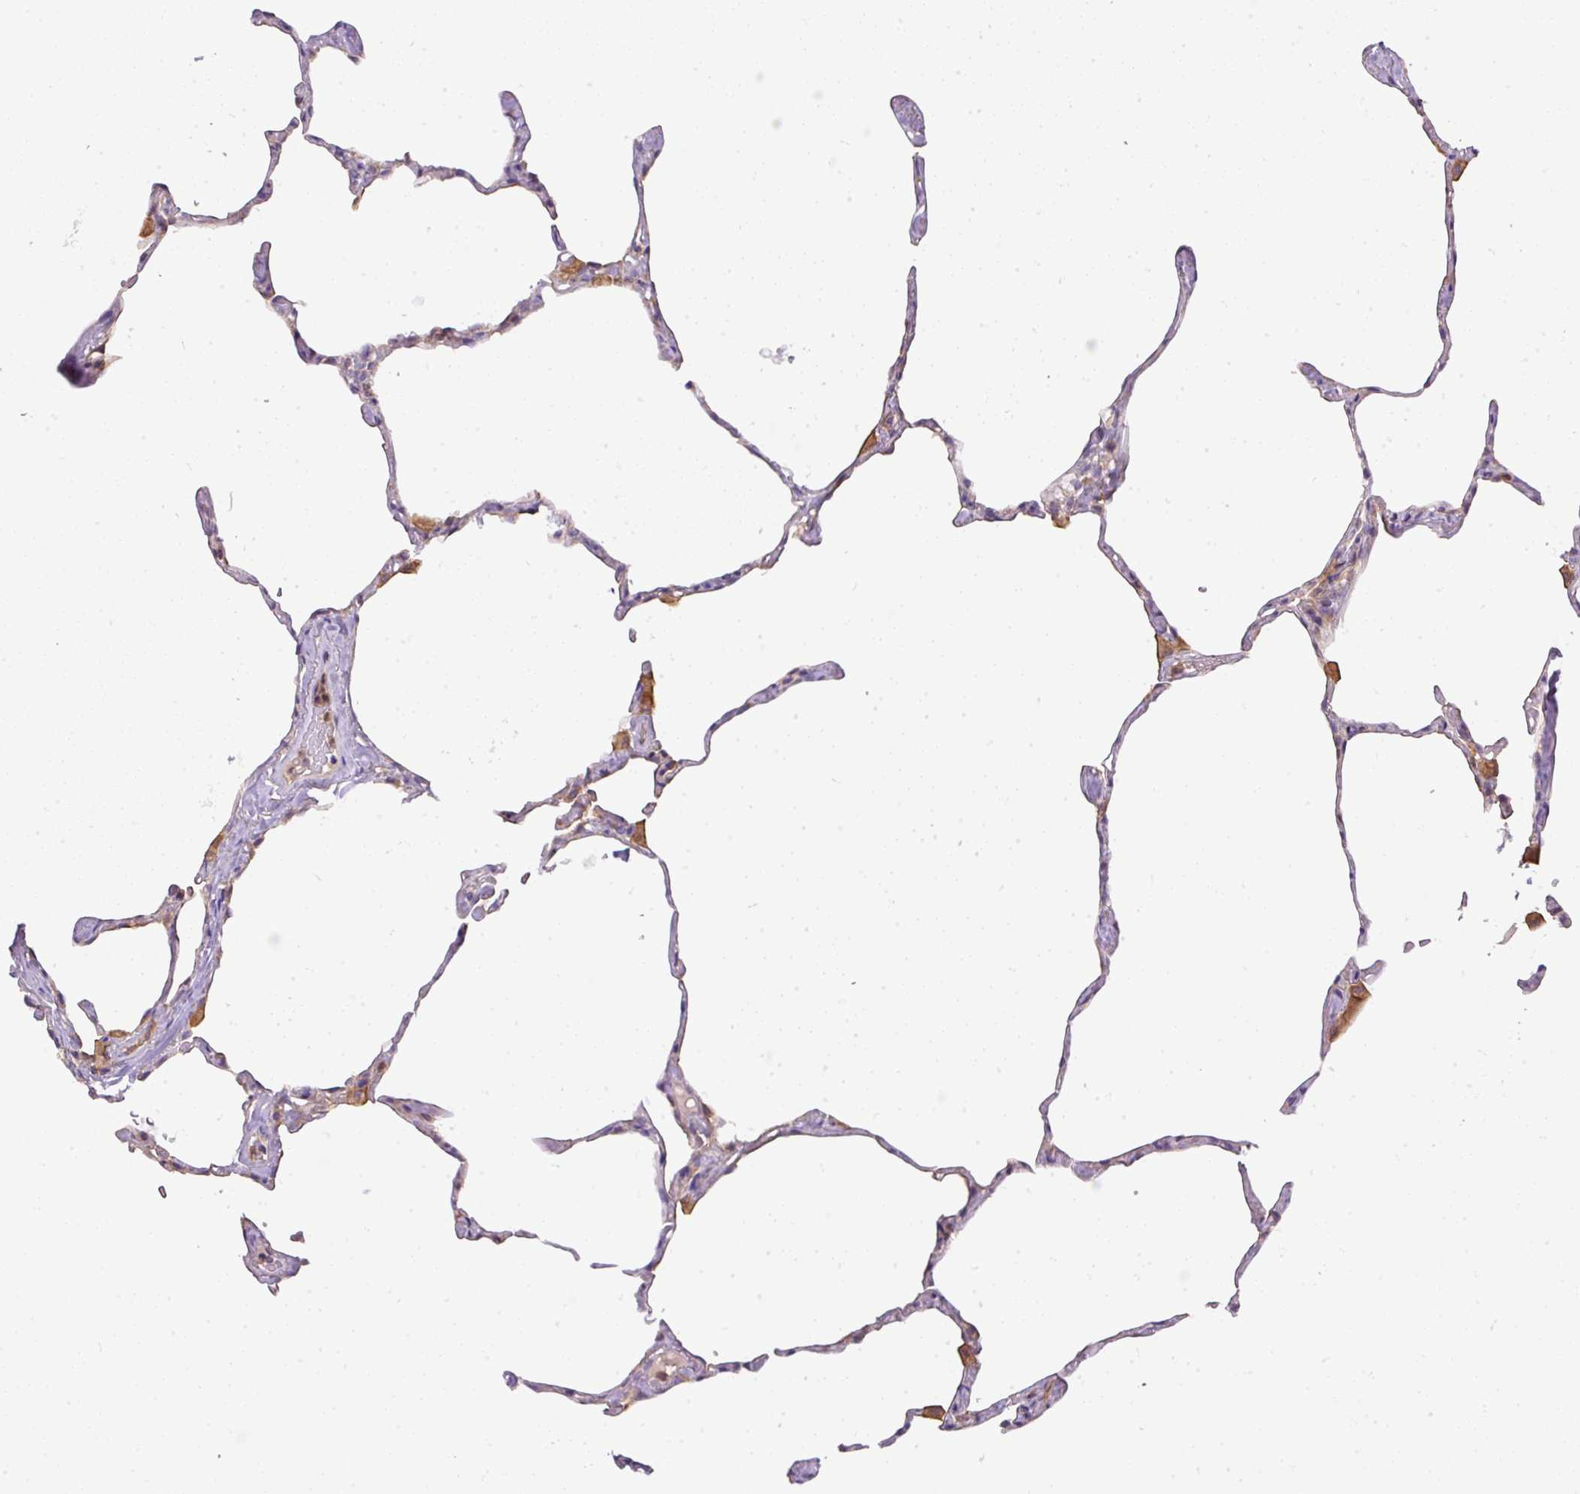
{"staining": {"intensity": "weak", "quantity": "25%-75%", "location": "cytoplasmic/membranous"}, "tissue": "lung", "cell_type": "Alveolar cells", "image_type": "normal", "snomed": [{"axis": "morphology", "description": "Normal tissue, NOS"}, {"axis": "topography", "description": "Lung"}], "caption": "DAB (3,3'-diaminobenzidine) immunohistochemical staining of benign lung displays weak cytoplasmic/membranous protein staining in approximately 25%-75% of alveolar cells. (Stains: DAB (3,3'-diaminobenzidine) in brown, nuclei in blue, Microscopy: brightfield microscopy at high magnification).", "gene": "DAPK1", "patient": {"sex": "male", "age": 65}}